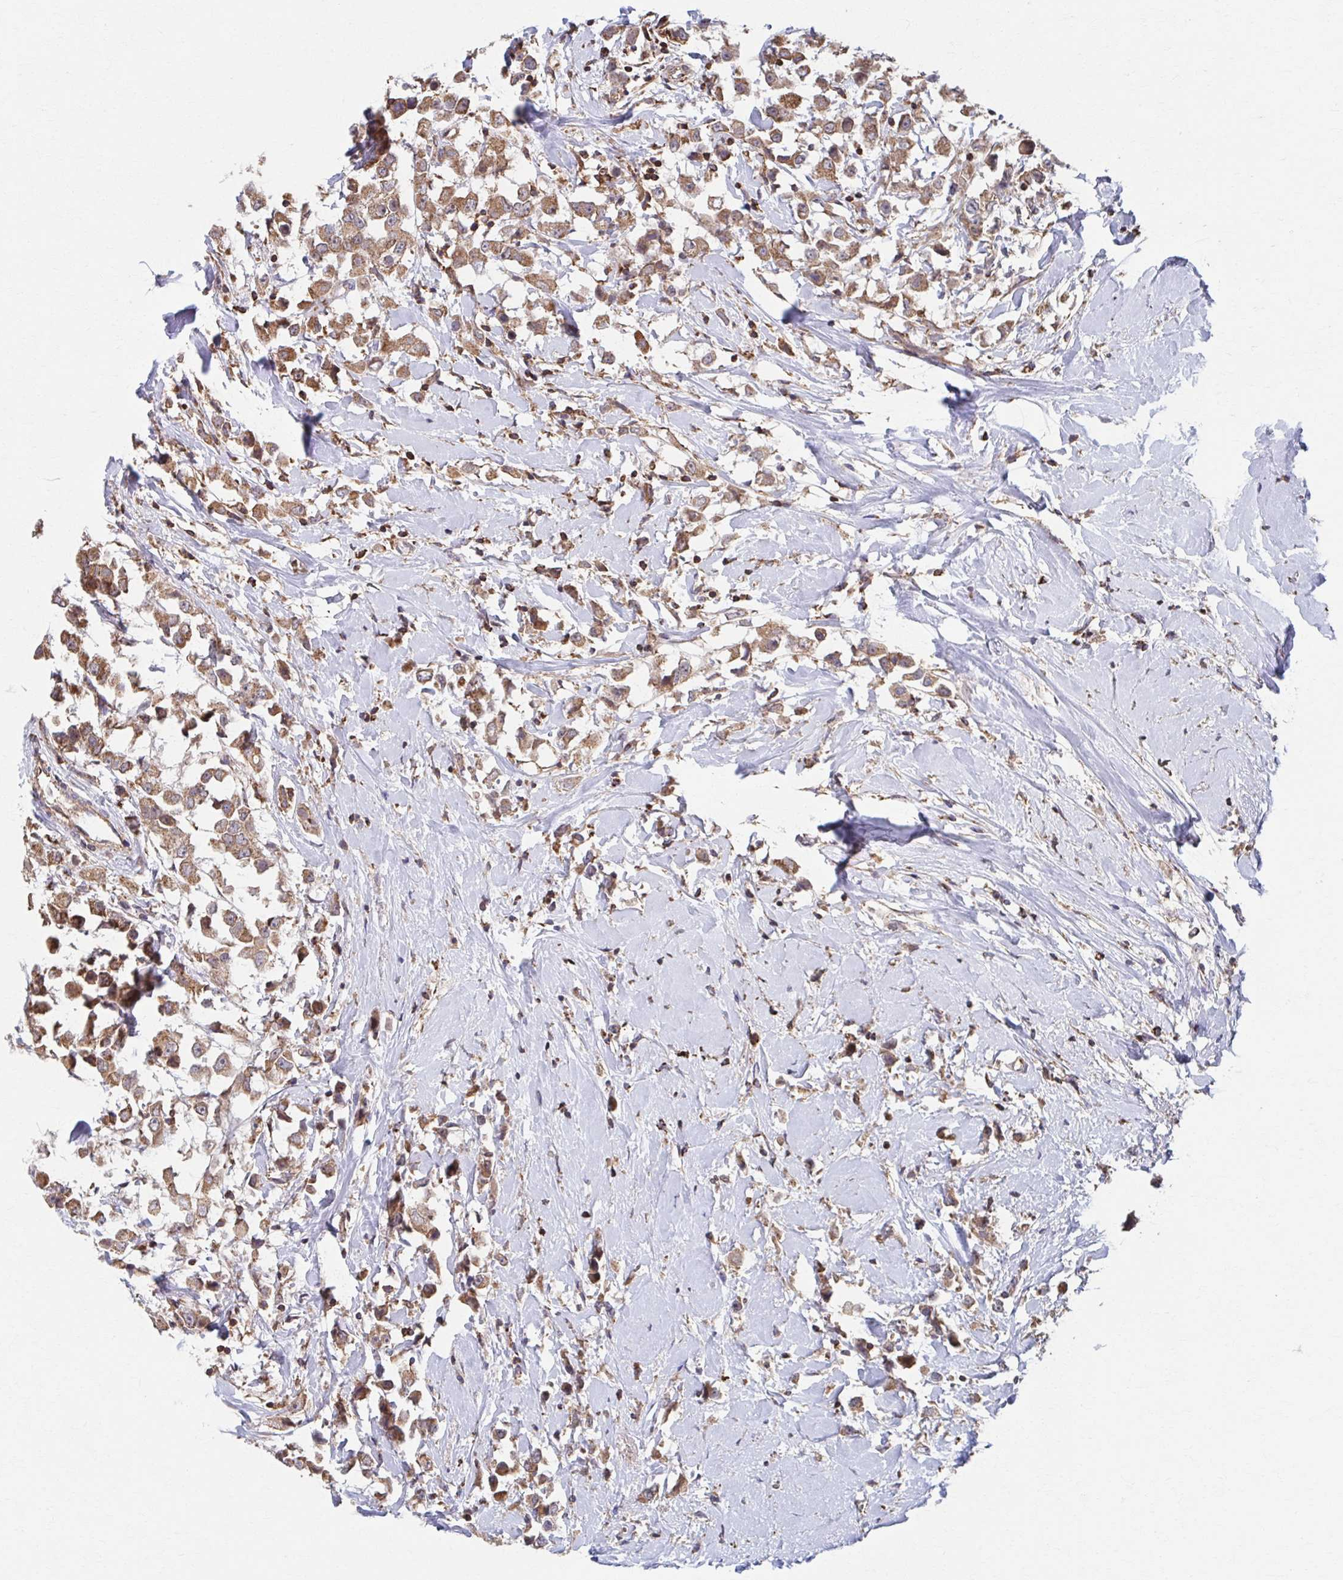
{"staining": {"intensity": "moderate", "quantity": ">75%", "location": "cytoplasmic/membranous"}, "tissue": "breast cancer", "cell_type": "Tumor cells", "image_type": "cancer", "snomed": [{"axis": "morphology", "description": "Duct carcinoma"}, {"axis": "topography", "description": "Breast"}], "caption": "This micrograph reveals IHC staining of breast cancer (infiltrating ductal carcinoma), with medium moderate cytoplasmic/membranous staining in about >75% of tumor cells.", "gene": "KLHL34", "patient": {"sex": "female", "age": 61}}